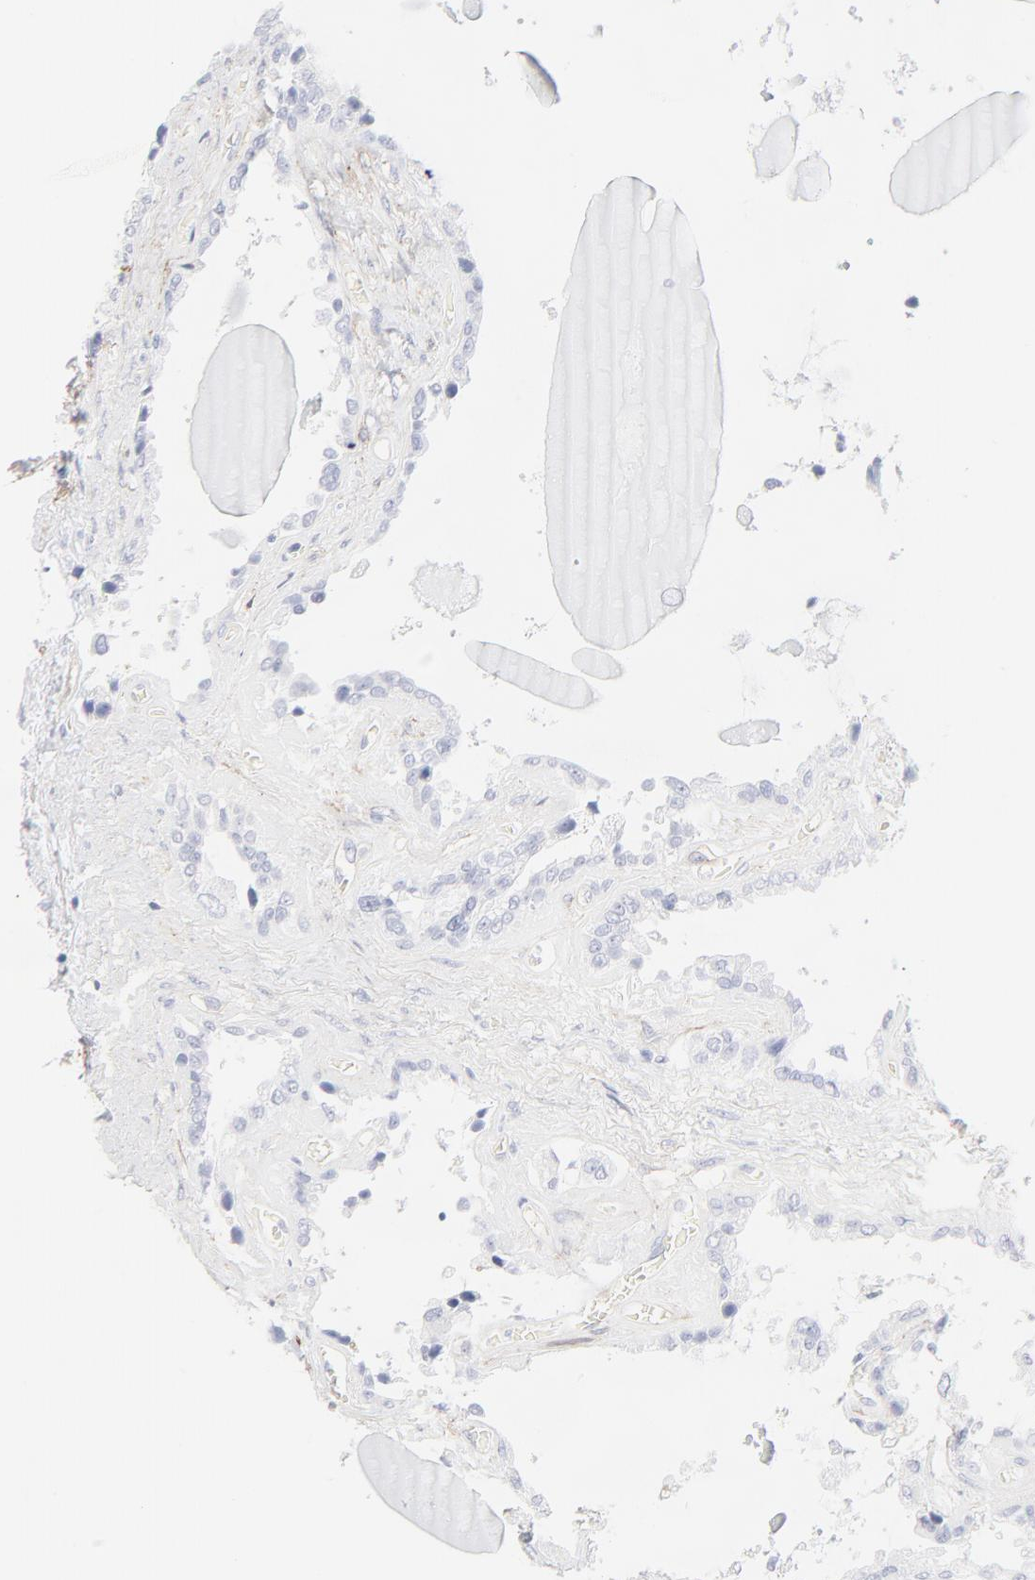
{"staining": {"intensity": "negative", "quantity": "none", "location": "none"}, "tissue": "seminal vesicle", "cell_type": "Glandular cells", "image_type": "normal", "snomed": [{"axis": "morphology", "description": "Normal tissue, NOS"}, {"axis": "morphology", "description": "Inflammation, NOS"}, {"axis": "topography", "description": "Urinary bladder"}, {"axis": "topography", "description": "Prostate"}, {"axis": "topography", "description": "Seminal veicle"}], "caption": "Glandular cells are negative for brown protein staining in benign seminal vesicle. (Brightfield microscopy of DAB (3,3'-diaminobenzidine) immunohistochemistry at high magnification).", "gene": "ITGA5", "patient": {"sex": "male", "age": 82}}